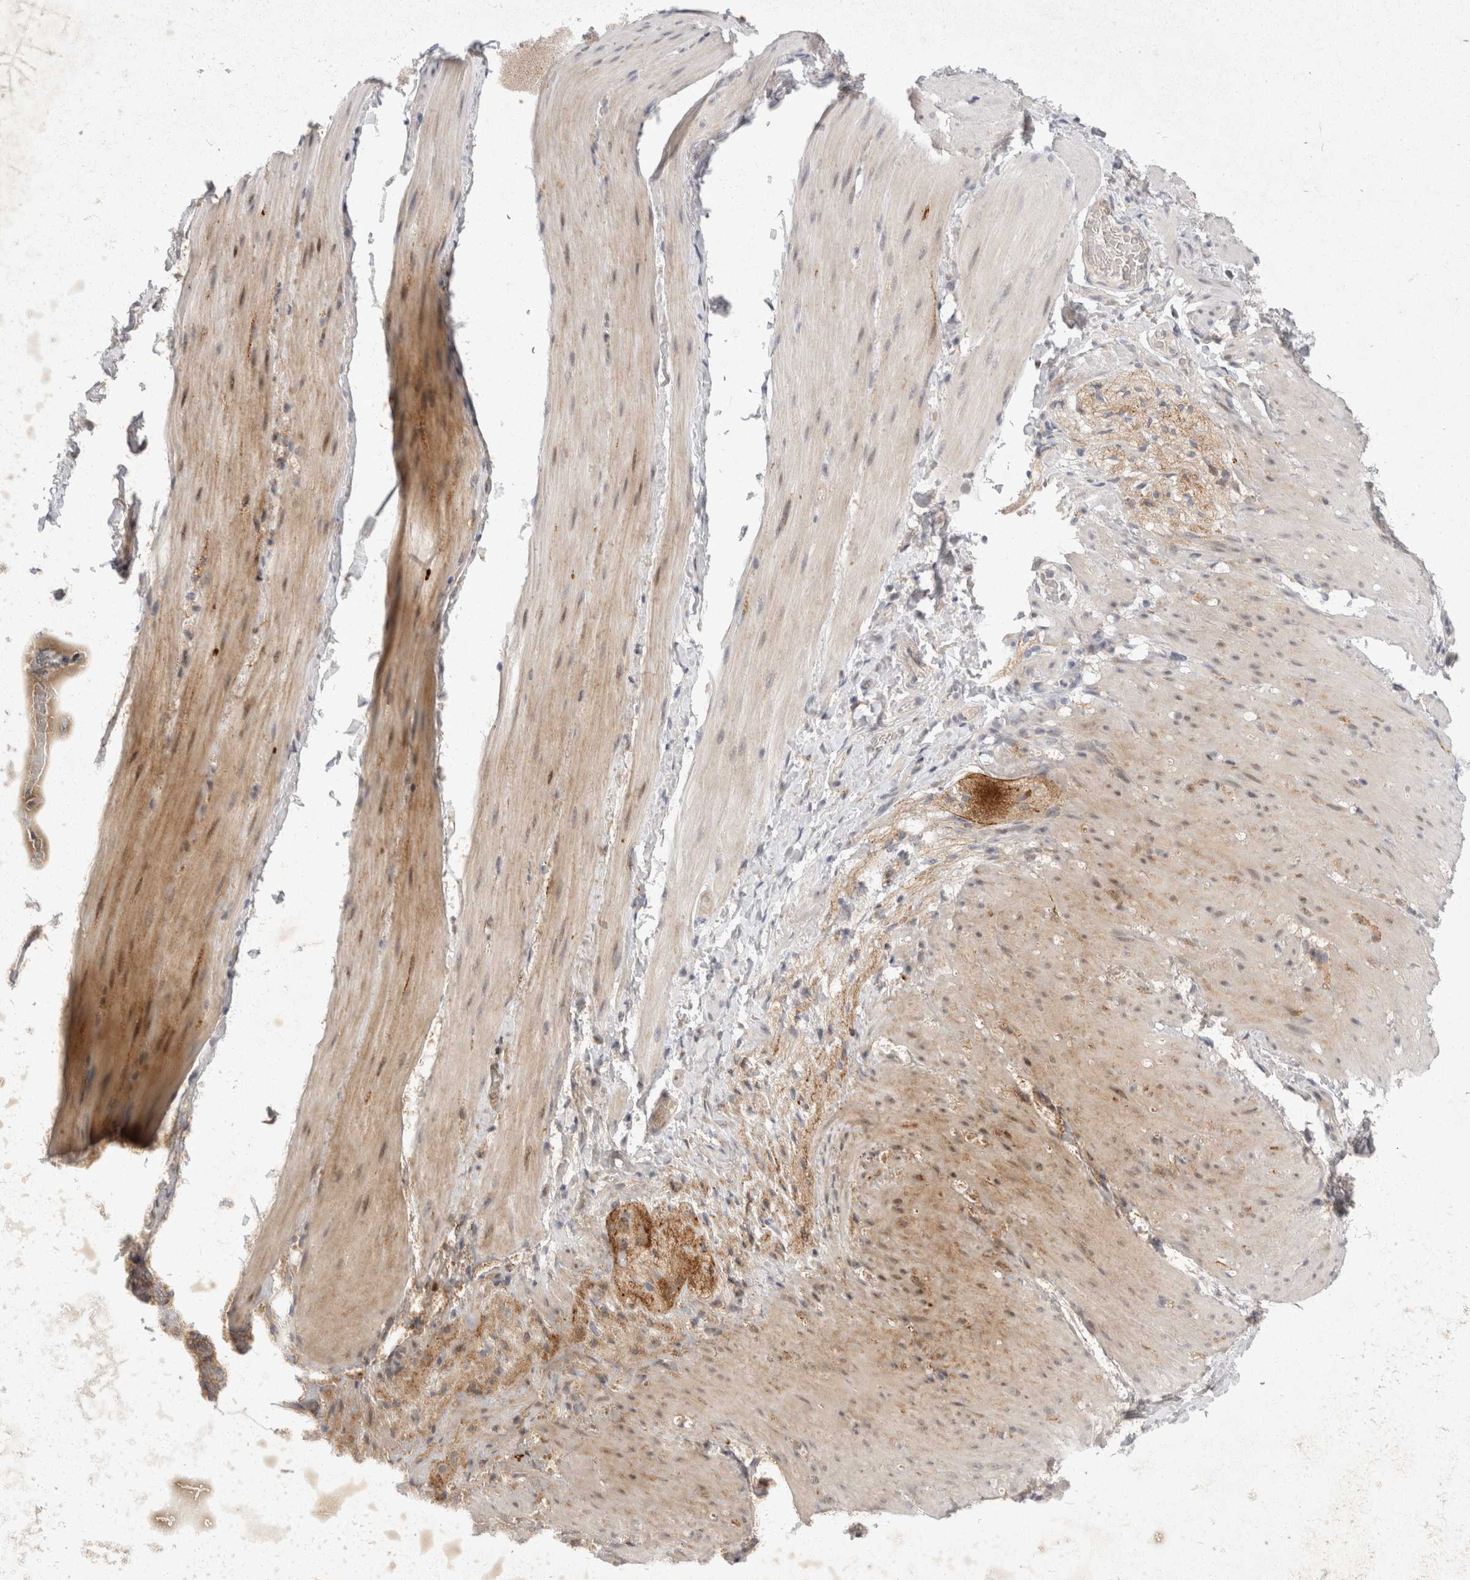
{"staining": {"intensity": "moderate", "quantity": "25%-75%", "location": "cytoplasmic/membranous,nuclear"}, "tissue": "smooth muscle", "cell_type": "Smooth muscle cells", "image_type": "normal", "snomed": [{"axis": "morphology", "description": "Normal tissue, NOS"}, {"axis": "topography", "description": "Smooth muscle"}, {"axis": "topography", "description": "Small intestine"}], "caption": "Immunohistochemical staining of benign smooth muscle shows 25%-75% levels of moderate cytoplasmic/membranous,nuclear protein positivity in about 25%-75% of smooth muscle cells.", "gene": "TOM1L2", "patient": {"sex": "female", "age": 84}}